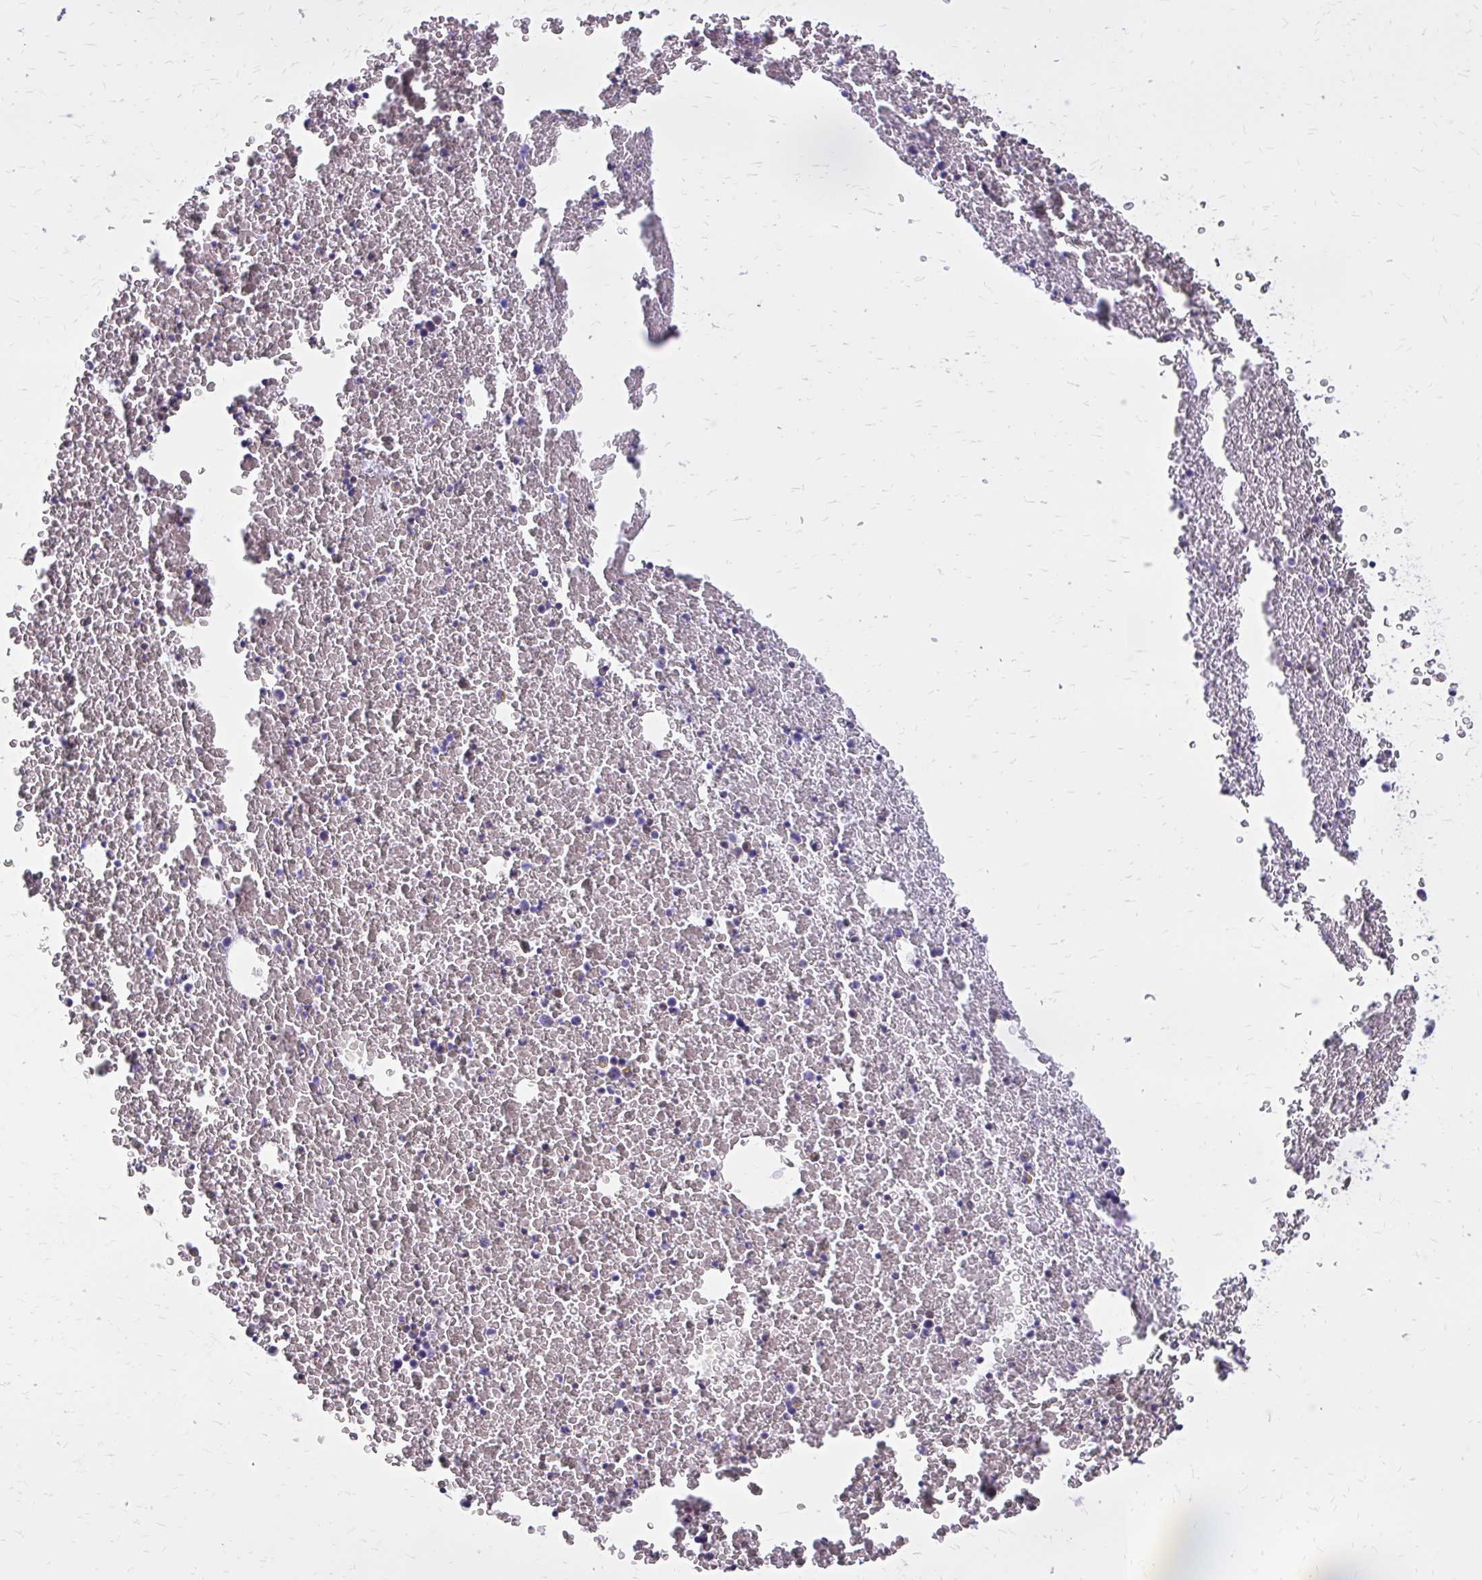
{"staining": {"intensity": "negative", "quantity": "none", "location": "none"}, "tissue": "bone marrow", "cell_type": "Hematopoietic cells", "image_type": "normal", "snomed": [{"axis": "morphology", "description": "Normal tissue, NOS"}, {"axis": "topography", "description": "Bone marrow"}], "caption": "There is no significant positivity in hematopoietic cells of bone marrow. Brightfield microscopy of IHC stained with DAB (brown) and hematoxylin (blue), captured at high magnification.", "gene": "DBI", "patient": {"sex": "female", "age": 23}}